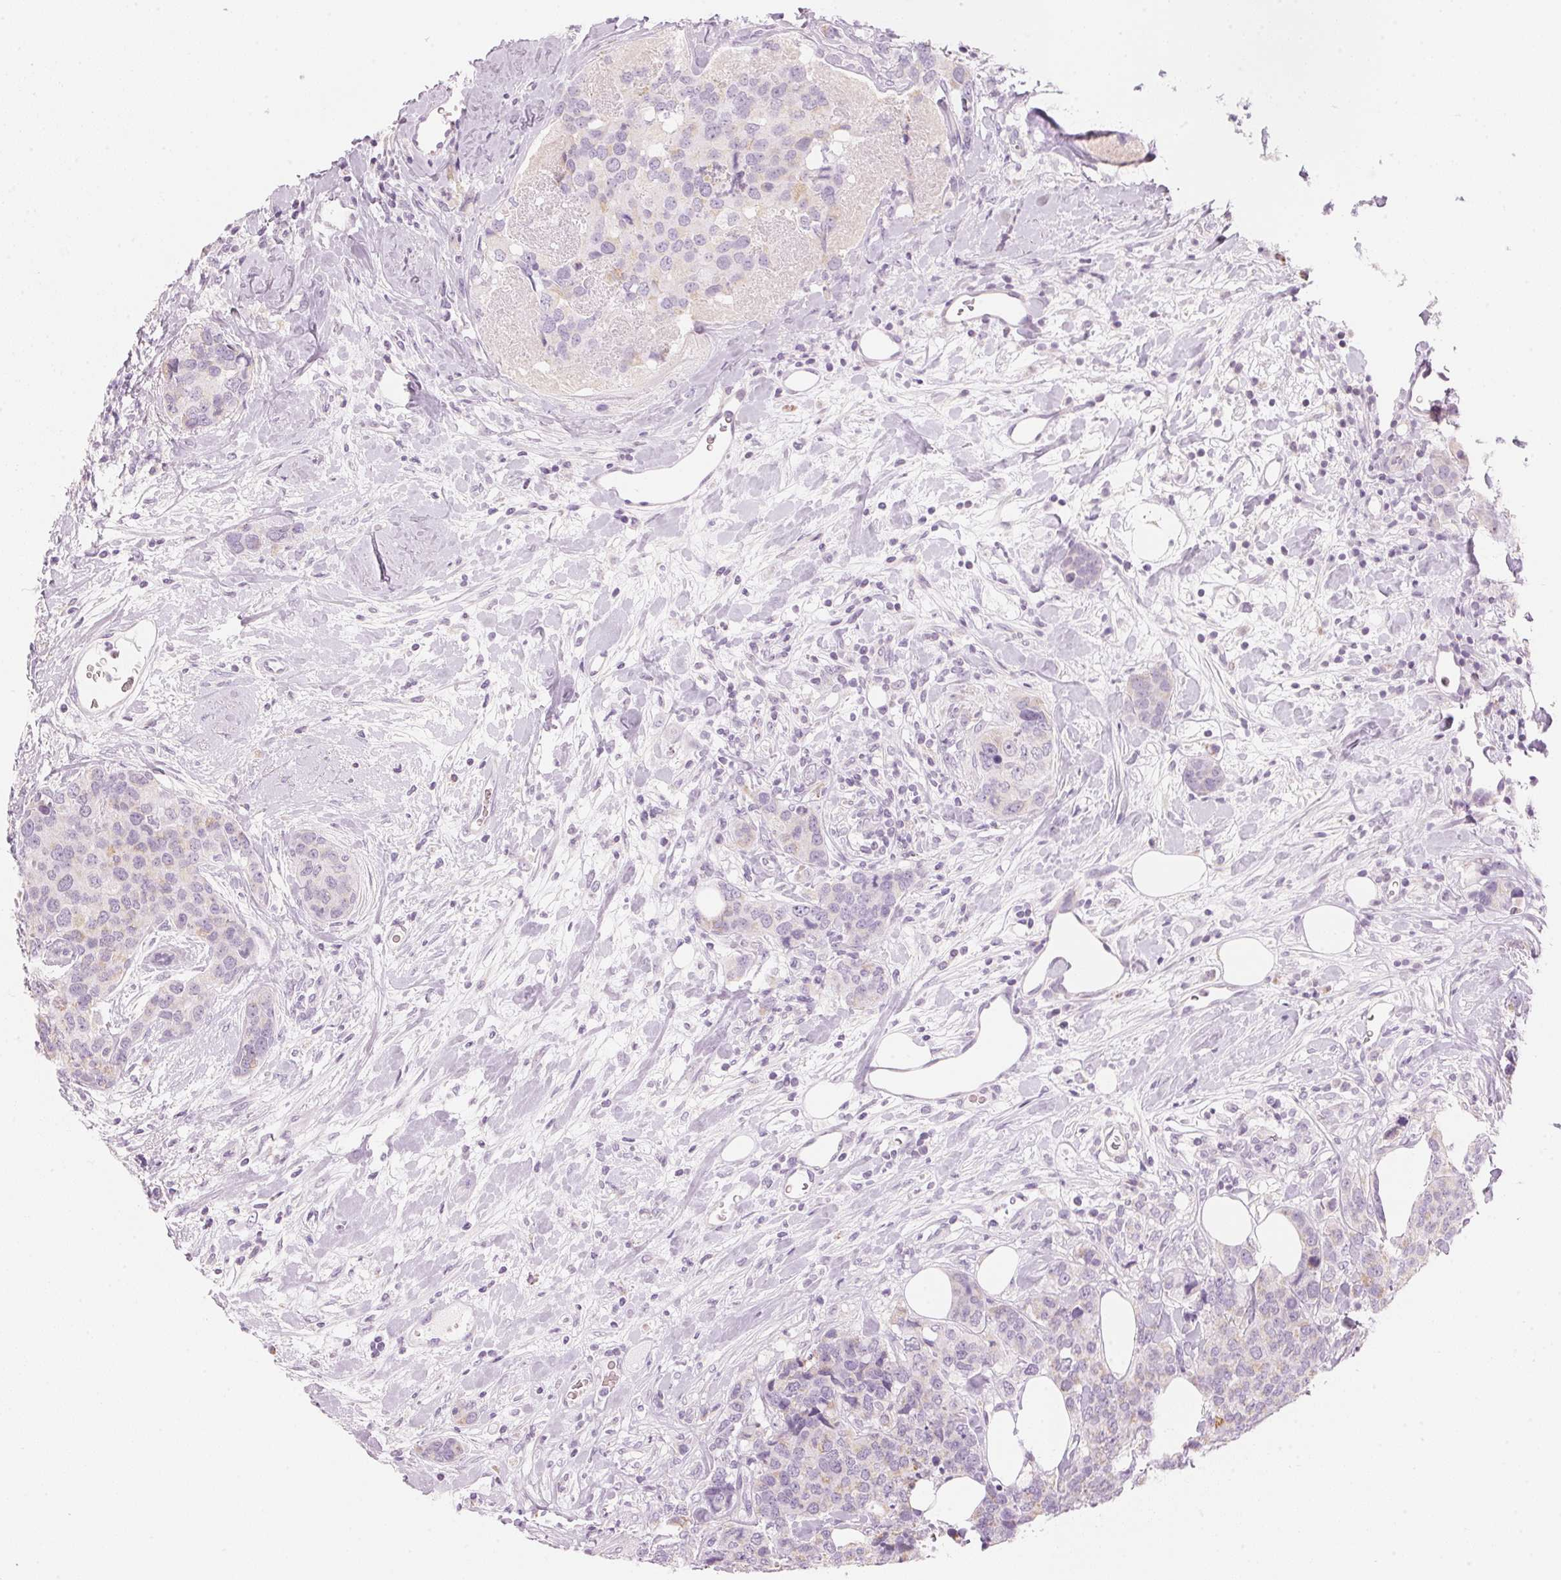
{"staining": {"intensity": "weak", "quantity": "<25%", "location": "cytoplasmic/membranous"}, "tissue": "breast cancer", "cell_type": "Tumor cells", "image_type": "cancer", "snomed": [{"axis": "morphology", "description": "Lobular carcinoma"}, {"axis": "topography", "description": "Breast"}], "caption": "IHC micrograph of neoplastic tissue: breast cancer stained with DAB (3,3'-diaminobenzidine) demonstrates no significant protein positivity in tumor cells.", "gene": "HOXB13", "patient": {"sex": "female", "age": 59}}